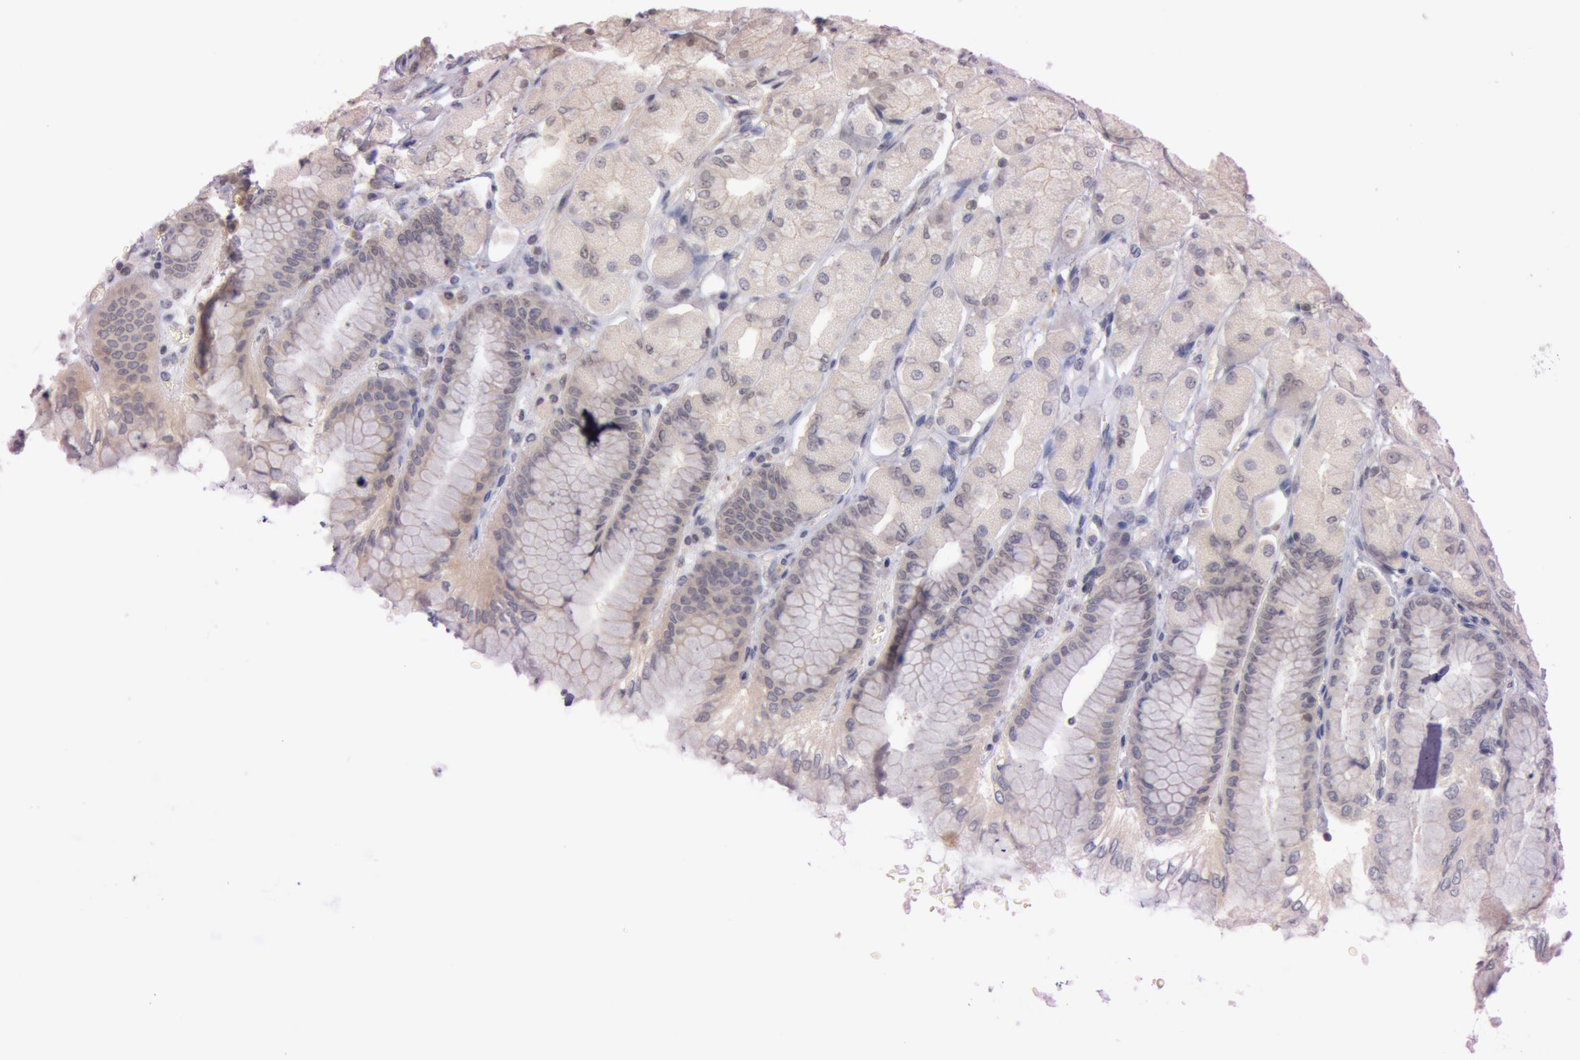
{"staining": {"intensity": "weak", "quantity": ">75%", "location": "cytoplasmic/membranous"}, "tissue": "stomach", "cell_type": "Glandular cells", "image_type": "normal", "snomed": [{"axis": "morphology", "description": "Normal tissue, NOS"}, {"axis": "topography", "description": "Stomach, upper"}], "caption": "Immunohistochemistry (IHC) (DAB) staining of normal human stomach displays weak cytoplasmic/membranous protein expression in approximately >75% of glandular cells.", "gene": "ATG2B", "patient": {"sex": "female", "age": 56}}